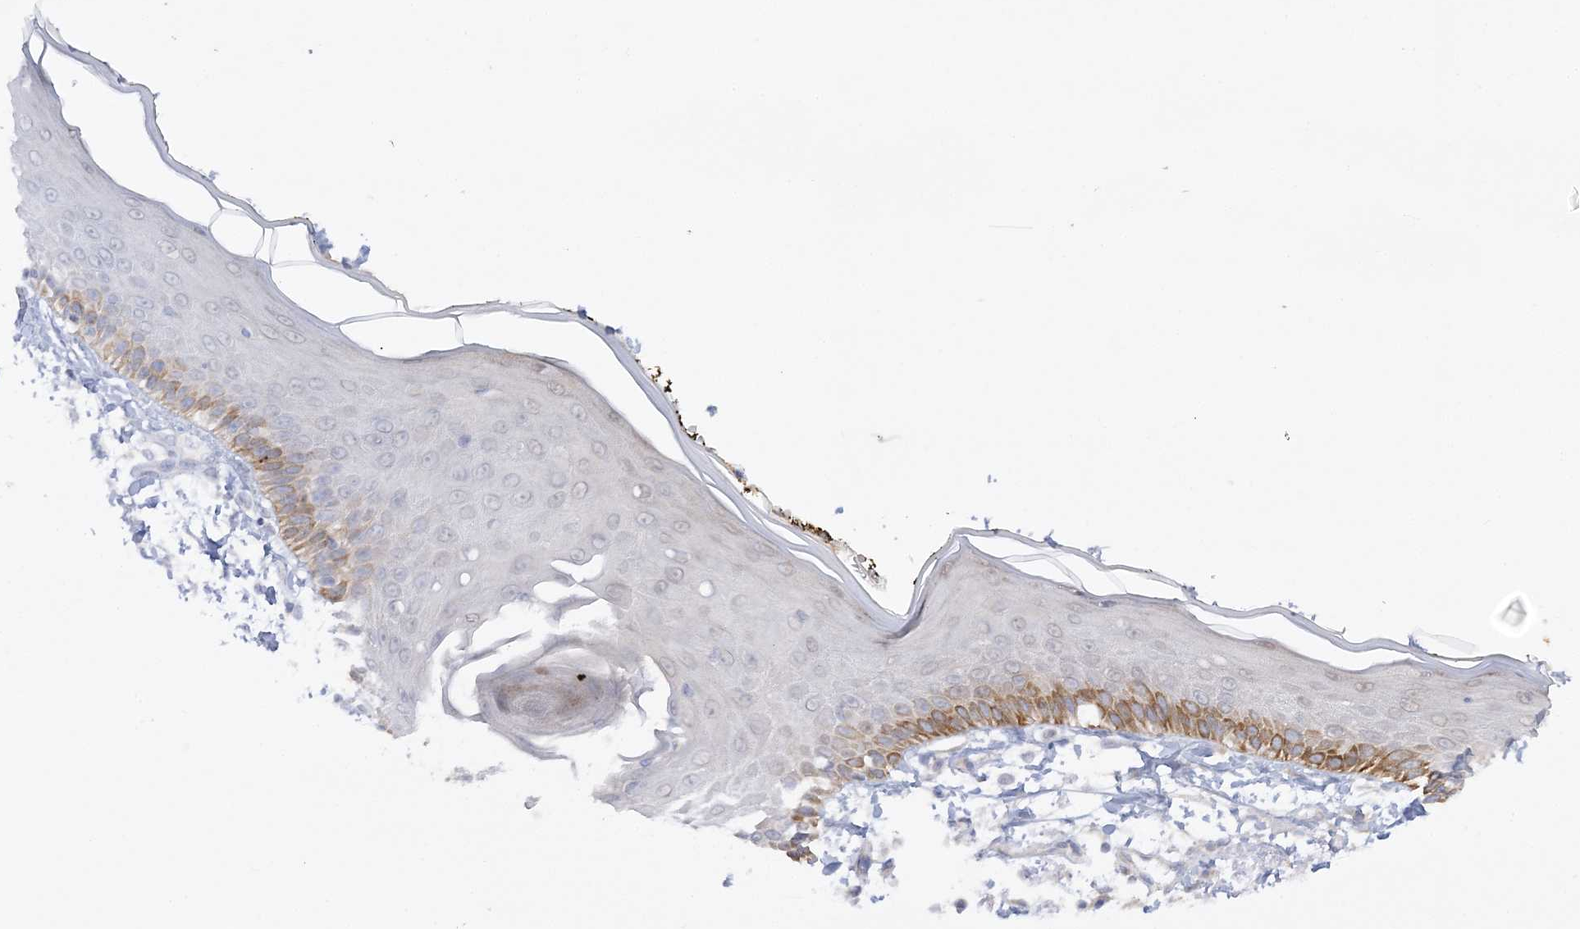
{"staining": {"intensity": "negative", "quantity": "none", "location": "none"}, "tissue": "skin", "cell_type": "Fibroblasts", "image_type": "normal", "snomed": [{"axis": "morphology", "description": "Normal tissue, NOS"}, {"axis": "topography", "description": "Skin"}, {"axis": "topography", "description": "Skeletal muscle"}], "caption": "Immunohistochemistry histopathology image of normal skin stained for a protein (brown), which displays no expression in fibroblasts.", "gene": "MMADHC", "patient": {"sex": "male", "age": 83}}